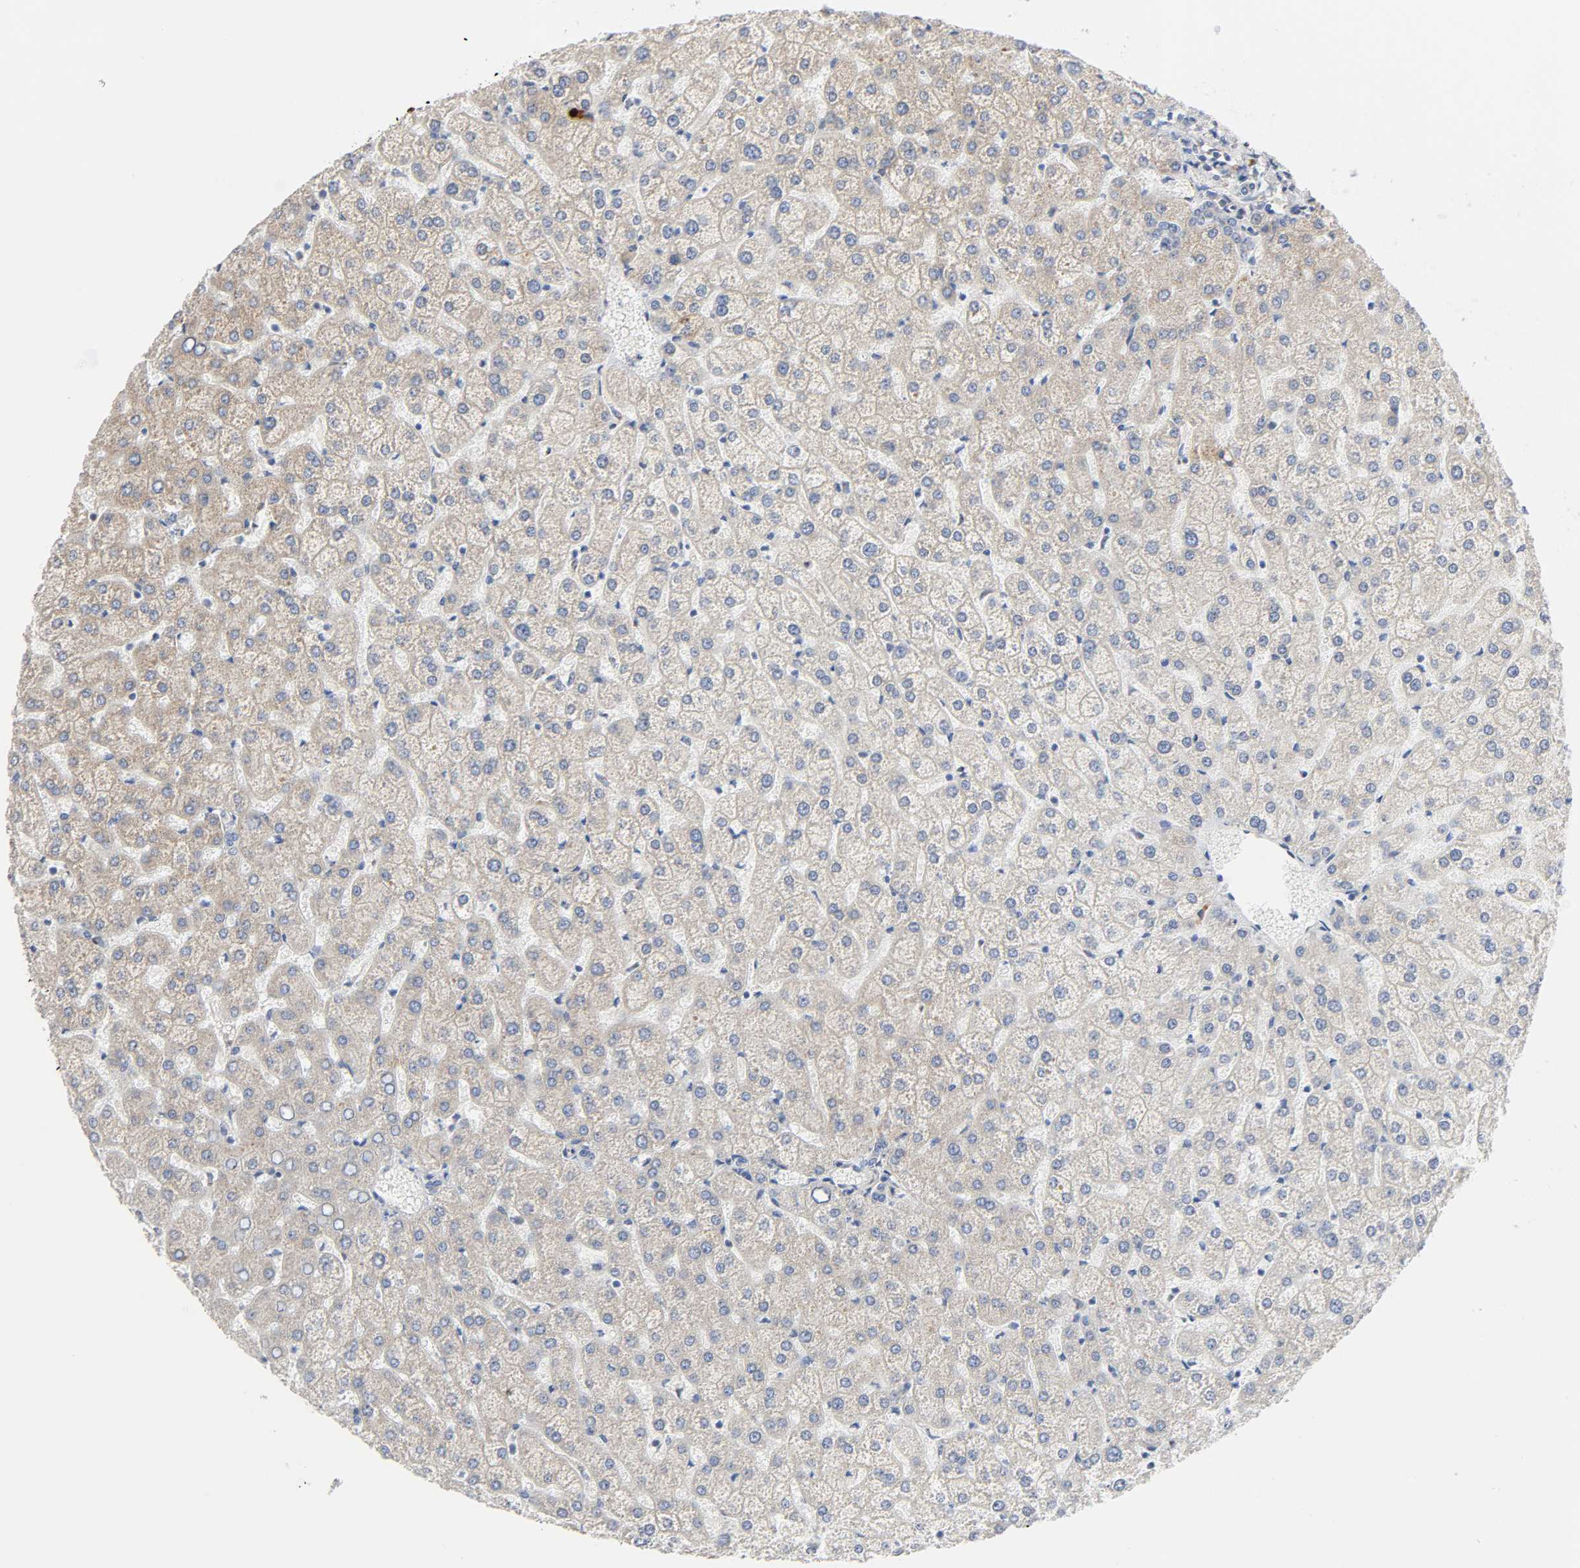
{"staining": {"intensity": "negative", "quantity": "none", "location": "none"}, "tissue": "liver", "cell_type": "Cholangiocytes", "image_type": "normal", "snomed": [{"axis": "morphology", "description": "Normal tissue, NOS"}, {"axis": "topography", "description": "Liver"}], "caption": "Liver stained for a protein using IHC displays no staining cholangiocytes.", "gene": "FAM118A", "patient": {"sex": "female", "age": 32}}